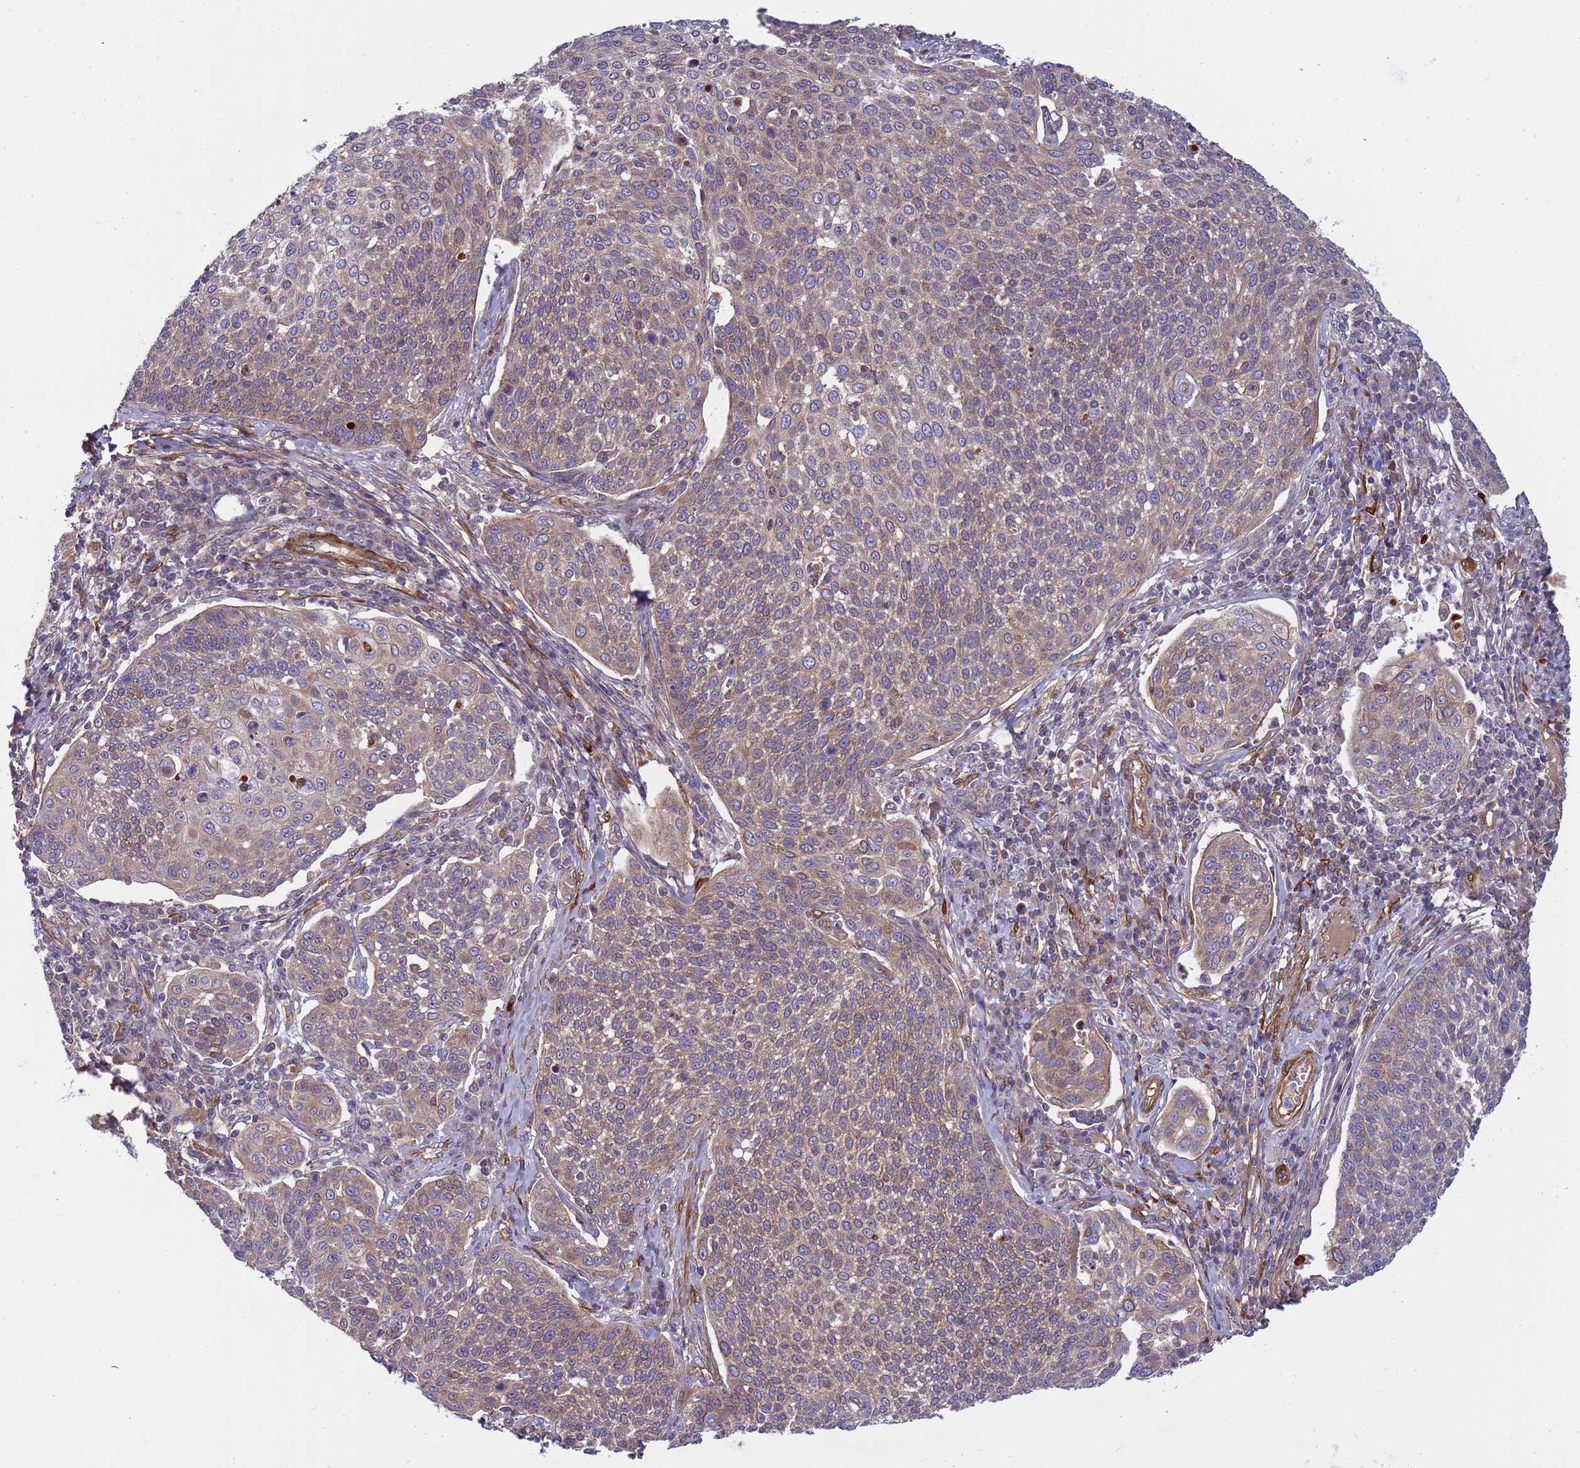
{"staining": {"intensity": "weak", "quantity": ">75%", "location": "cytoplasmic/membranous"}, "tissue": "cervical cancer", "cell_type": "Tumor cells", "image_type": "cancer", "snomed": [{"axis": "morphology", "description": "Squamous cell carcinoma, NOS"}, {"axis": "topography", "description": "Cervix"}], "caption": "The photomicrograph reveals a brown stain indicating the presence of a protein in the cytoplasmic/membranous of tumor cells in cervical cancer.", "gene": "SMCO3", "patient": {"sex": "female", "age": 34}}